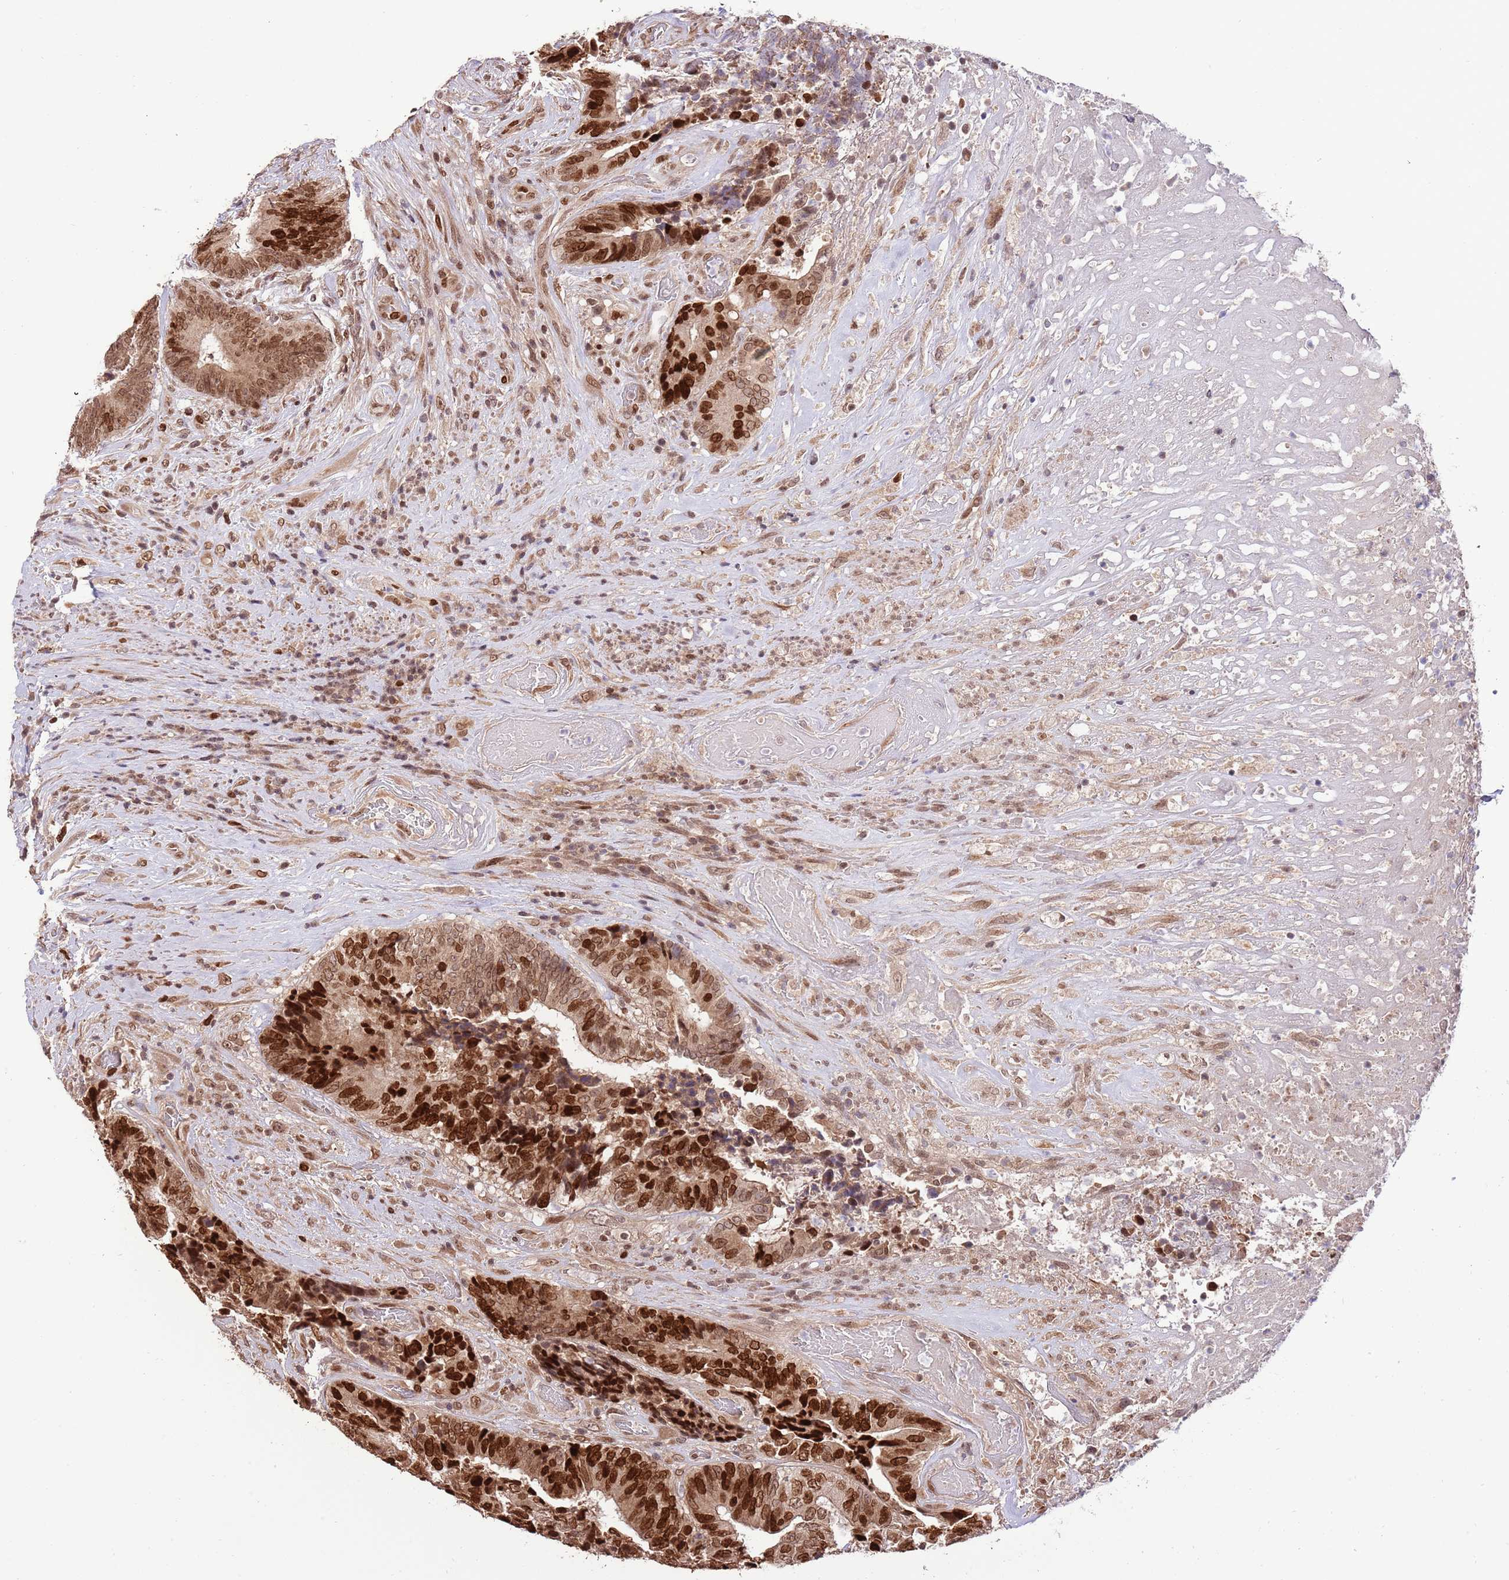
{"staining": {"intensity": "strong", "quantity": ">75%", "location": "nuclear"}, "tissue": "colorectal cancer", "cell_type": "Tumor cells", "image_type": "cancer", "snomed": [{"axis": "morphology", "description": "Adenocarcinoma, NOS"}, {"axis": "topography", "description": "Rectum"}], "caption": "Immunohistochemical staining of human colorectal cancer (adenocarcinoma) reveals high levels of strong nuclear protein positivity in about >75% of tumor cells. The protein is stained brown, and the nuclei are stained in blue (DAB IHC with brightfield microscopy, high magnification).", "gene": "RIF1", "patient": {"sex": "male", "age": 72}}